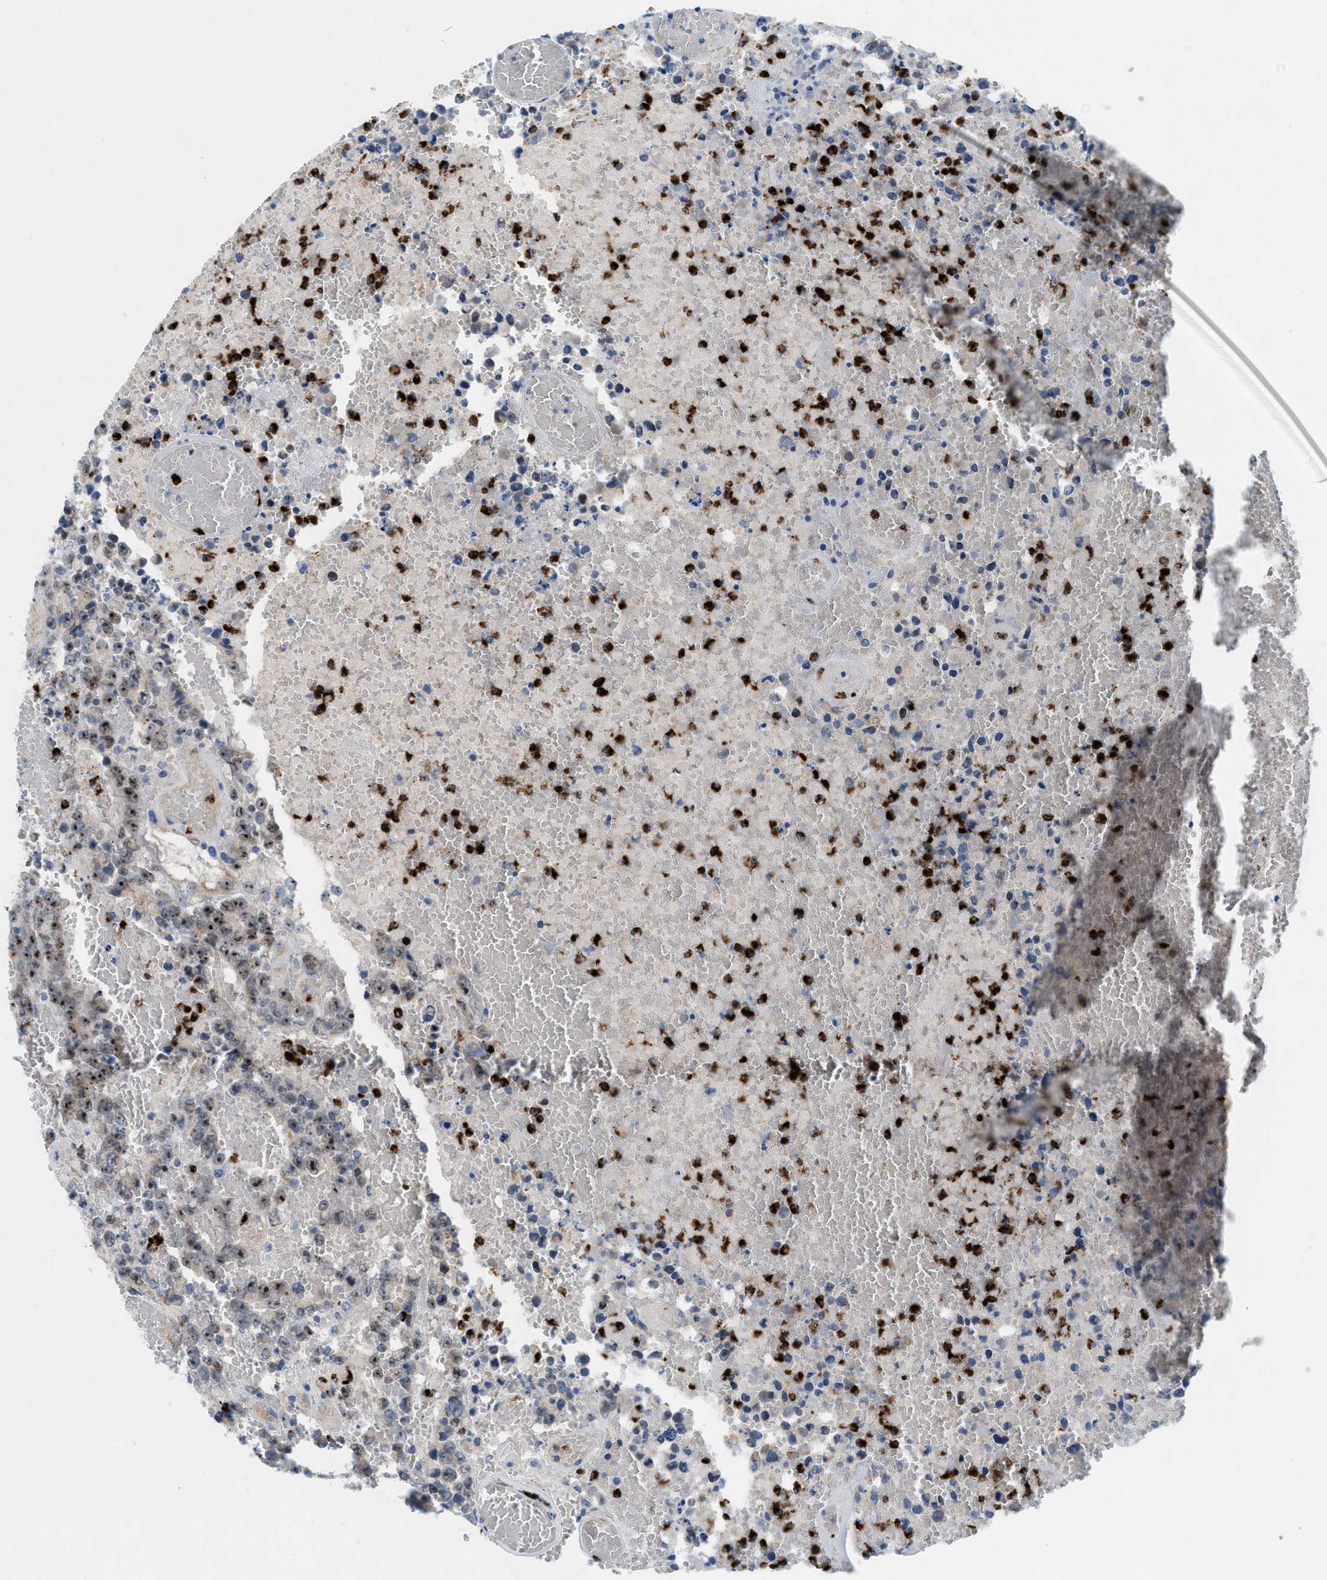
{"staining": {"intensity": "moderate", "quantity": ">75%", "location": "nuclear"}, "tissue": "testis cancer", "cell_type": "Tumor cells", "image_type": "cancer", "snomed": [{"axis": "morphology", "description": "Carcinoma, Embryonal, NOS"}, {"axis": "topography", "description": "Testis"}], "caption": "Tumor cells display medium levels of moderate nuclear staining in approximately >75% of cells in human testis cancer.", "gene": "CMTM1", "patient": {"sex": "male", "age": 25}}